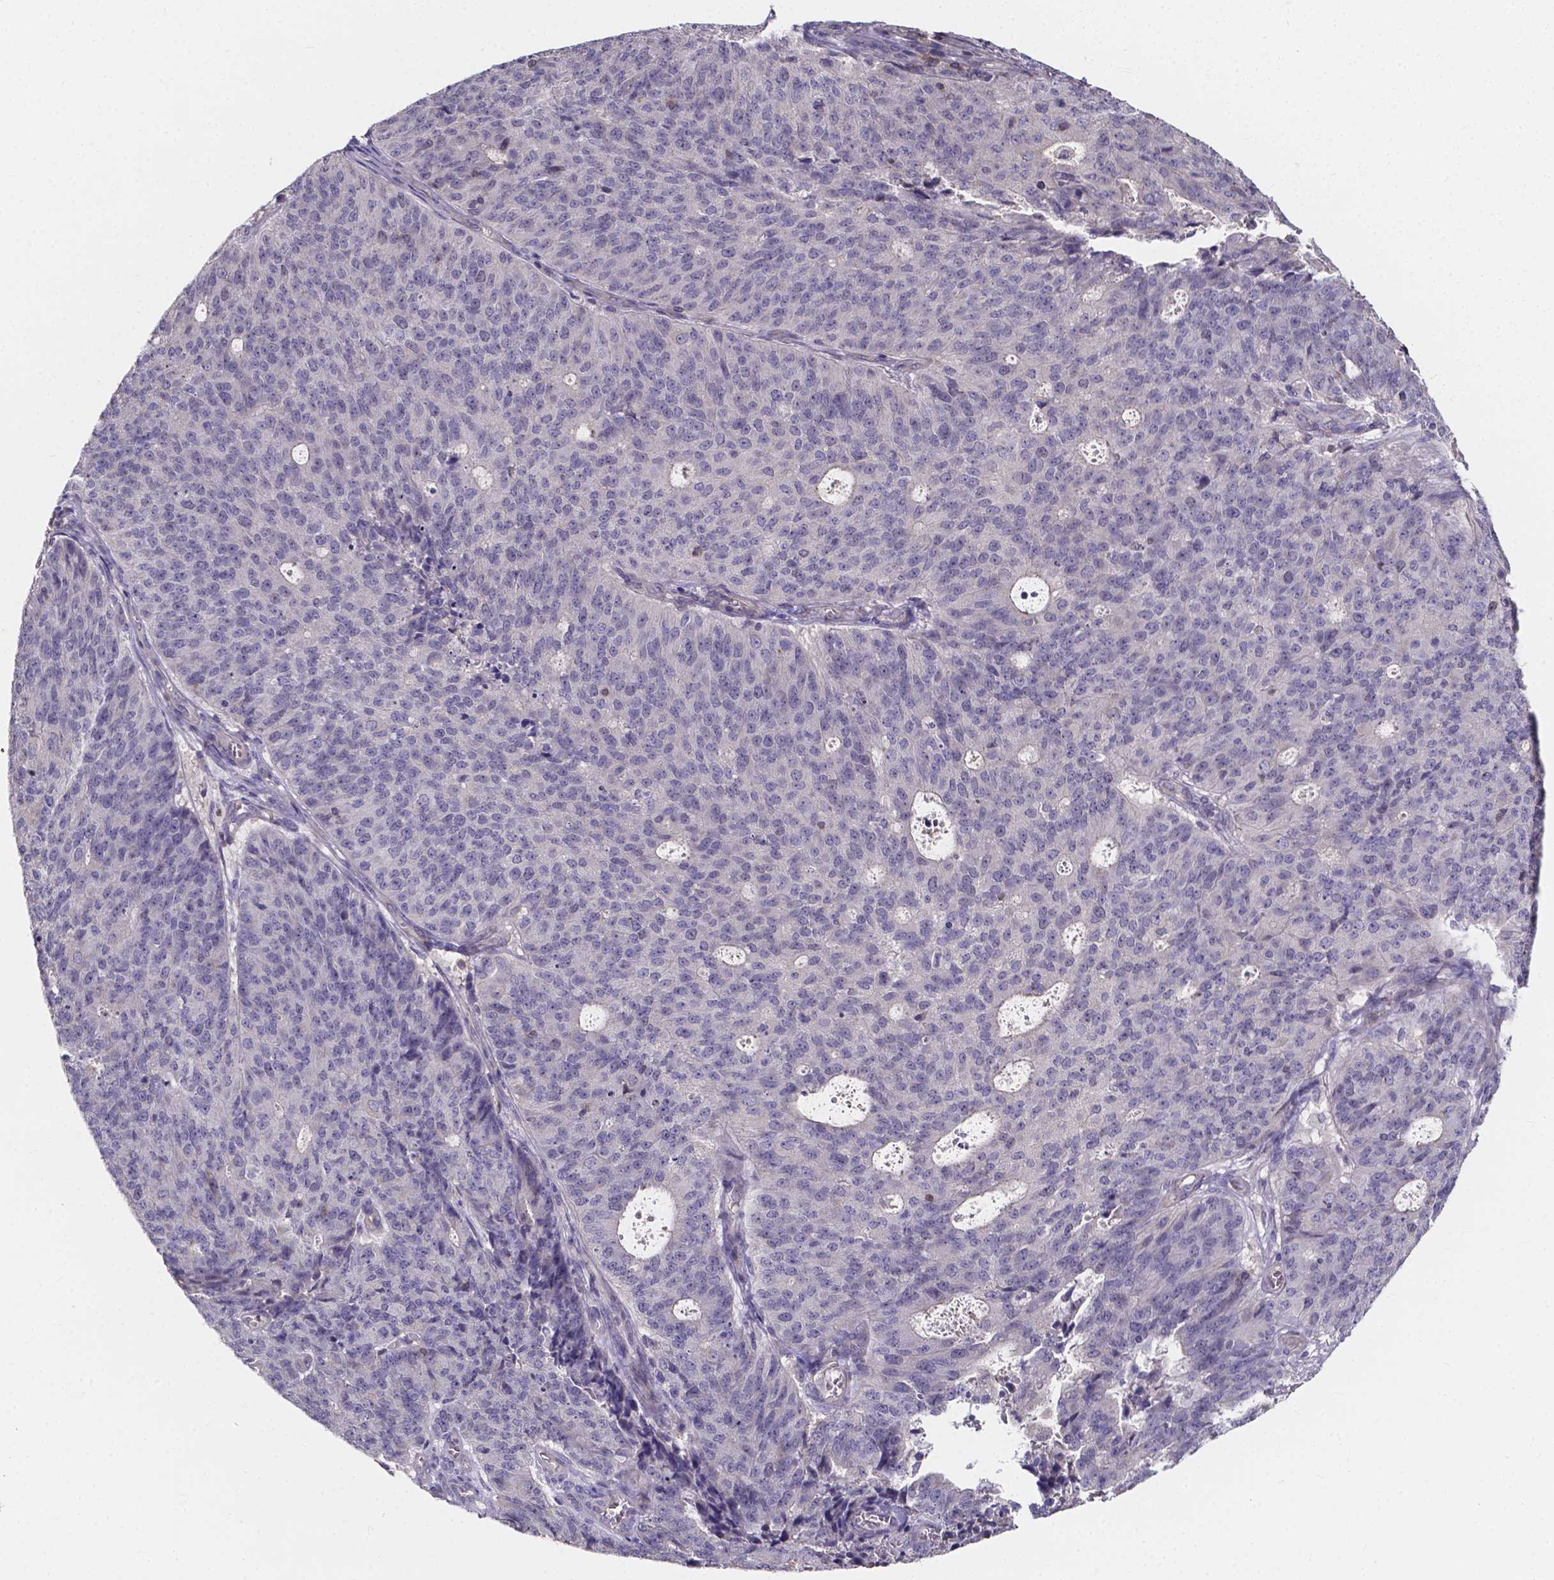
{"staining": {"intensity": "negative", "quantity": "none", "location": "none"}, "tissue": "endometrial cancer", "cell_type": "Tumor cells", "image_type": "cancer", "snomed": [{"axis": "morphology", "description": "Adenocarcinoma, NOS"}, {"axis": "topography", "description": "Endometrium"}], "caption": "Endometrial adenocarcinoma was stained to show a protein in brown. There is no significant expression in tumor cells.", "gene": "THEMIS", "patient": {"sex": "female", "age": 82}}